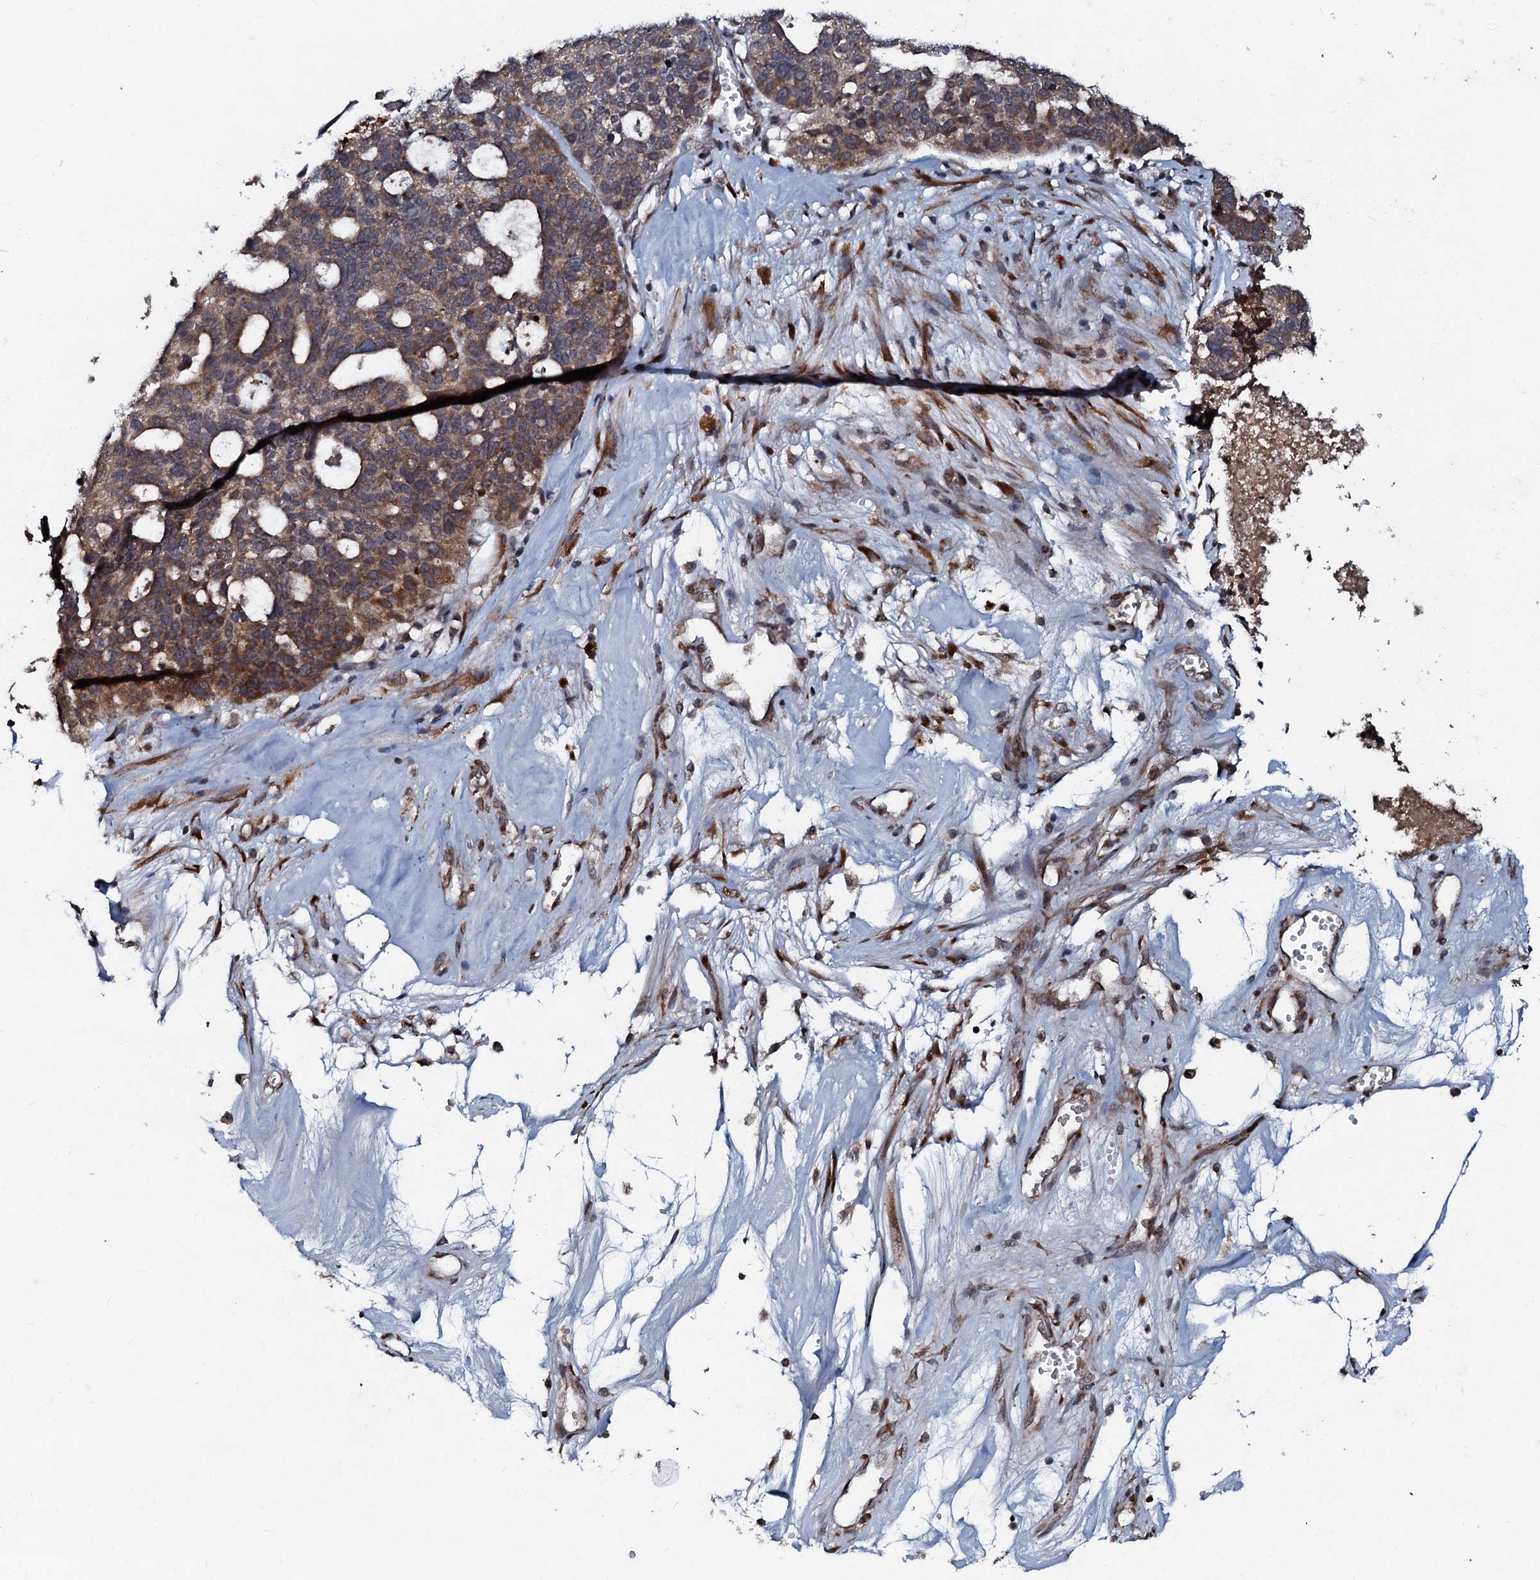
{"staining": {"intensity": "moderate", "quantity": "<25%", "location": "cytoplasmic/membranous"}, "tissue": "ovarian cancer", "cell_type": "Tumor cells", "image_type": "cancer", "snomed": [{"axis": "morphology", "description": "Cystadenocarcinoma, serous, NOS"}, {"axis": "topography", "description": "Ovary"}], "caption": "Brown immunohistochemical staining in human ovarian cancer exhibits moderate cytoplasmic/membranous staining in approximately <25% of tumor cells.", "gene": "C18orf32", "patient": {"sex": "female", "age": 59}}